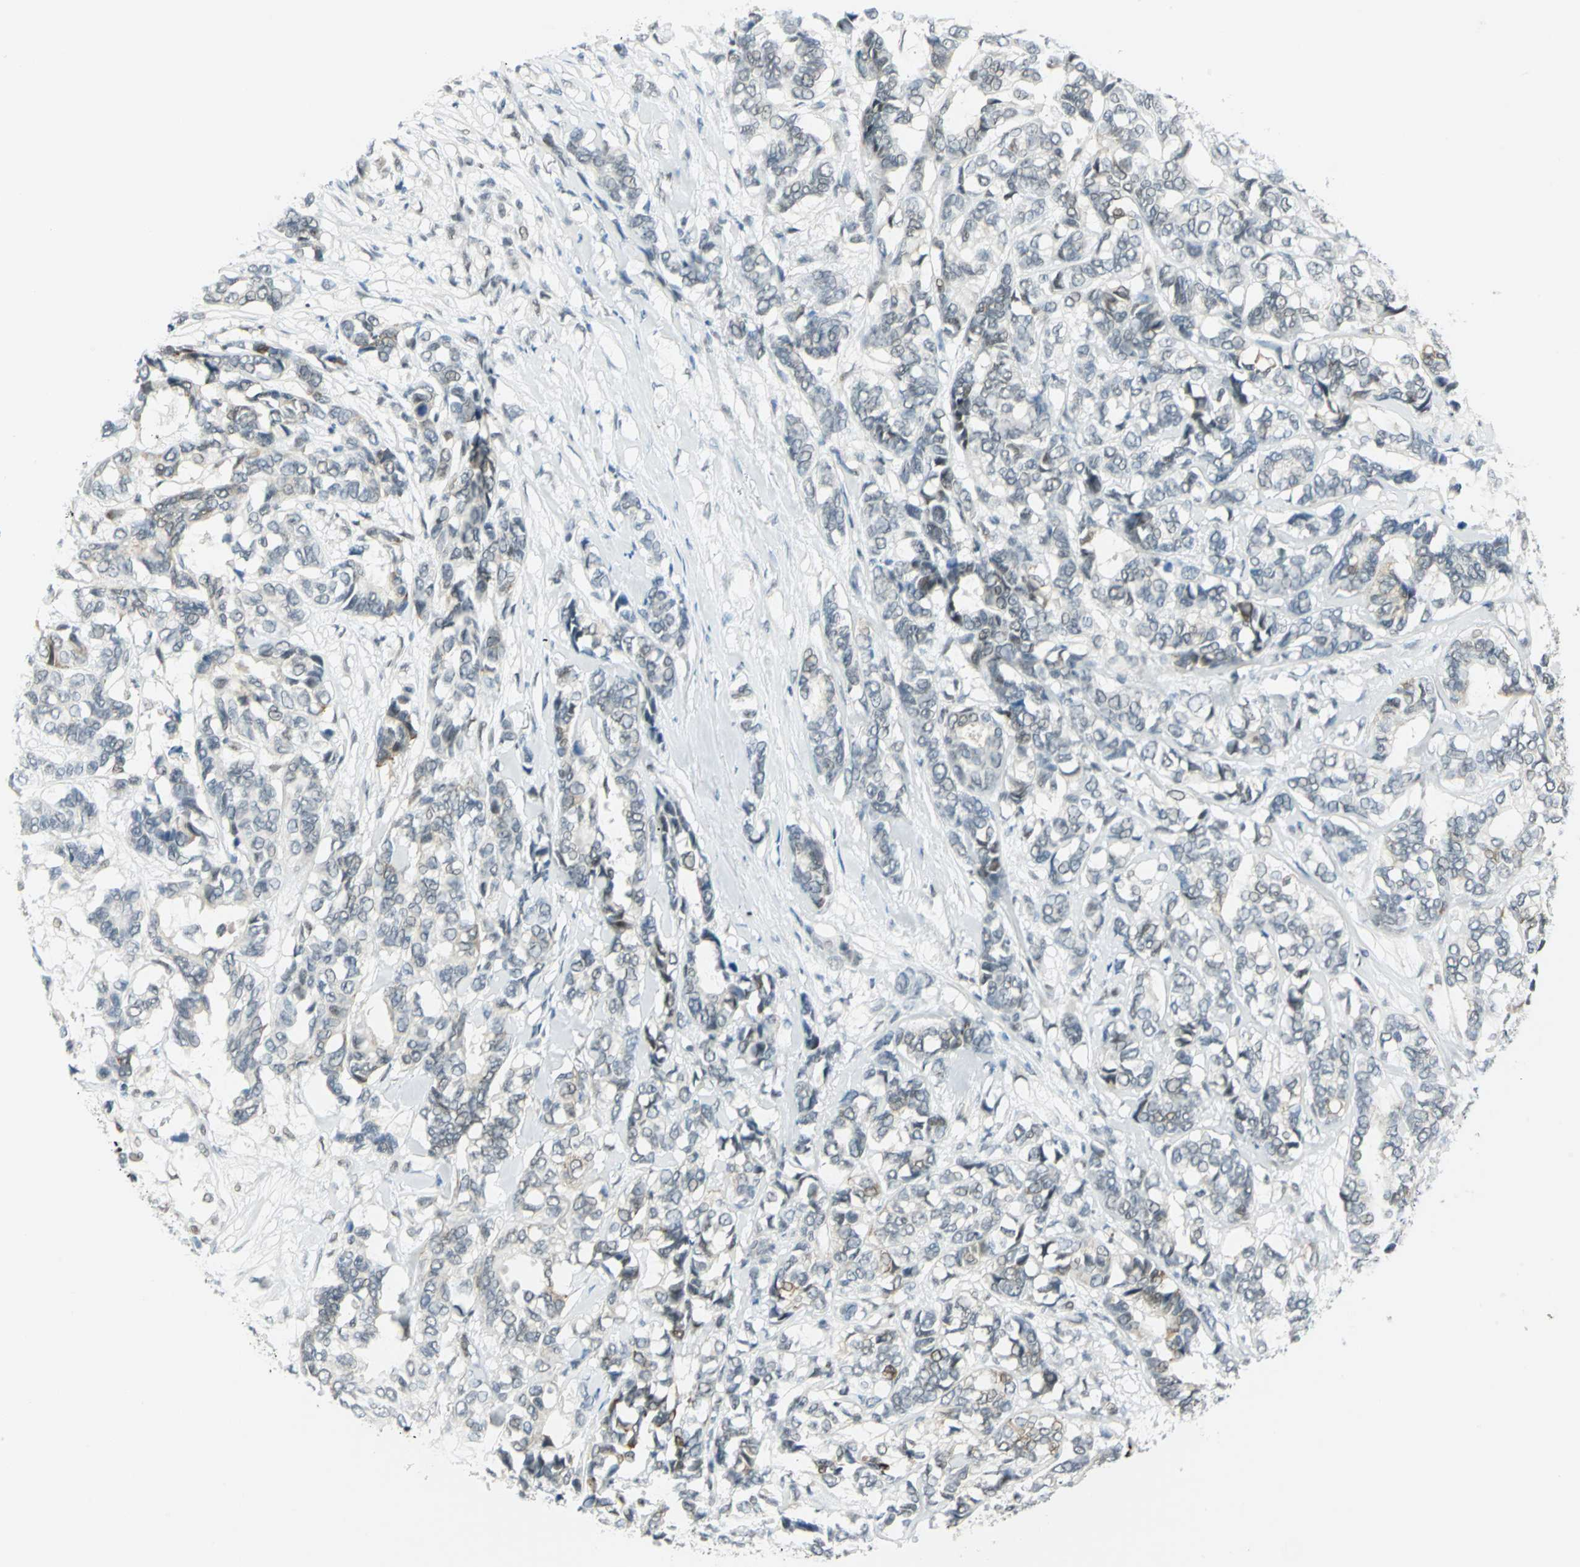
{"staining": {"intensity": "weak", "quantity": "<25%", "location": "nuclear"}, "tissue": "breast cancer", "cell_type": "Tumor cells", "image_type": "cancer", "snomed": [{"axis": "morphology", "description": "Duct carcinoma"}, {"axis": "topography", "description": "Breast"}], "caption": "DAB immunohistochemical staining of invasive ductal carcinoma (breast) demonstrates no significant staining in tumor cells. (DAB IHC visualized using brightfield microscopy, high magnification).", "gene": "MTMR10", "patient": {"sex": "female", "age": 87}}